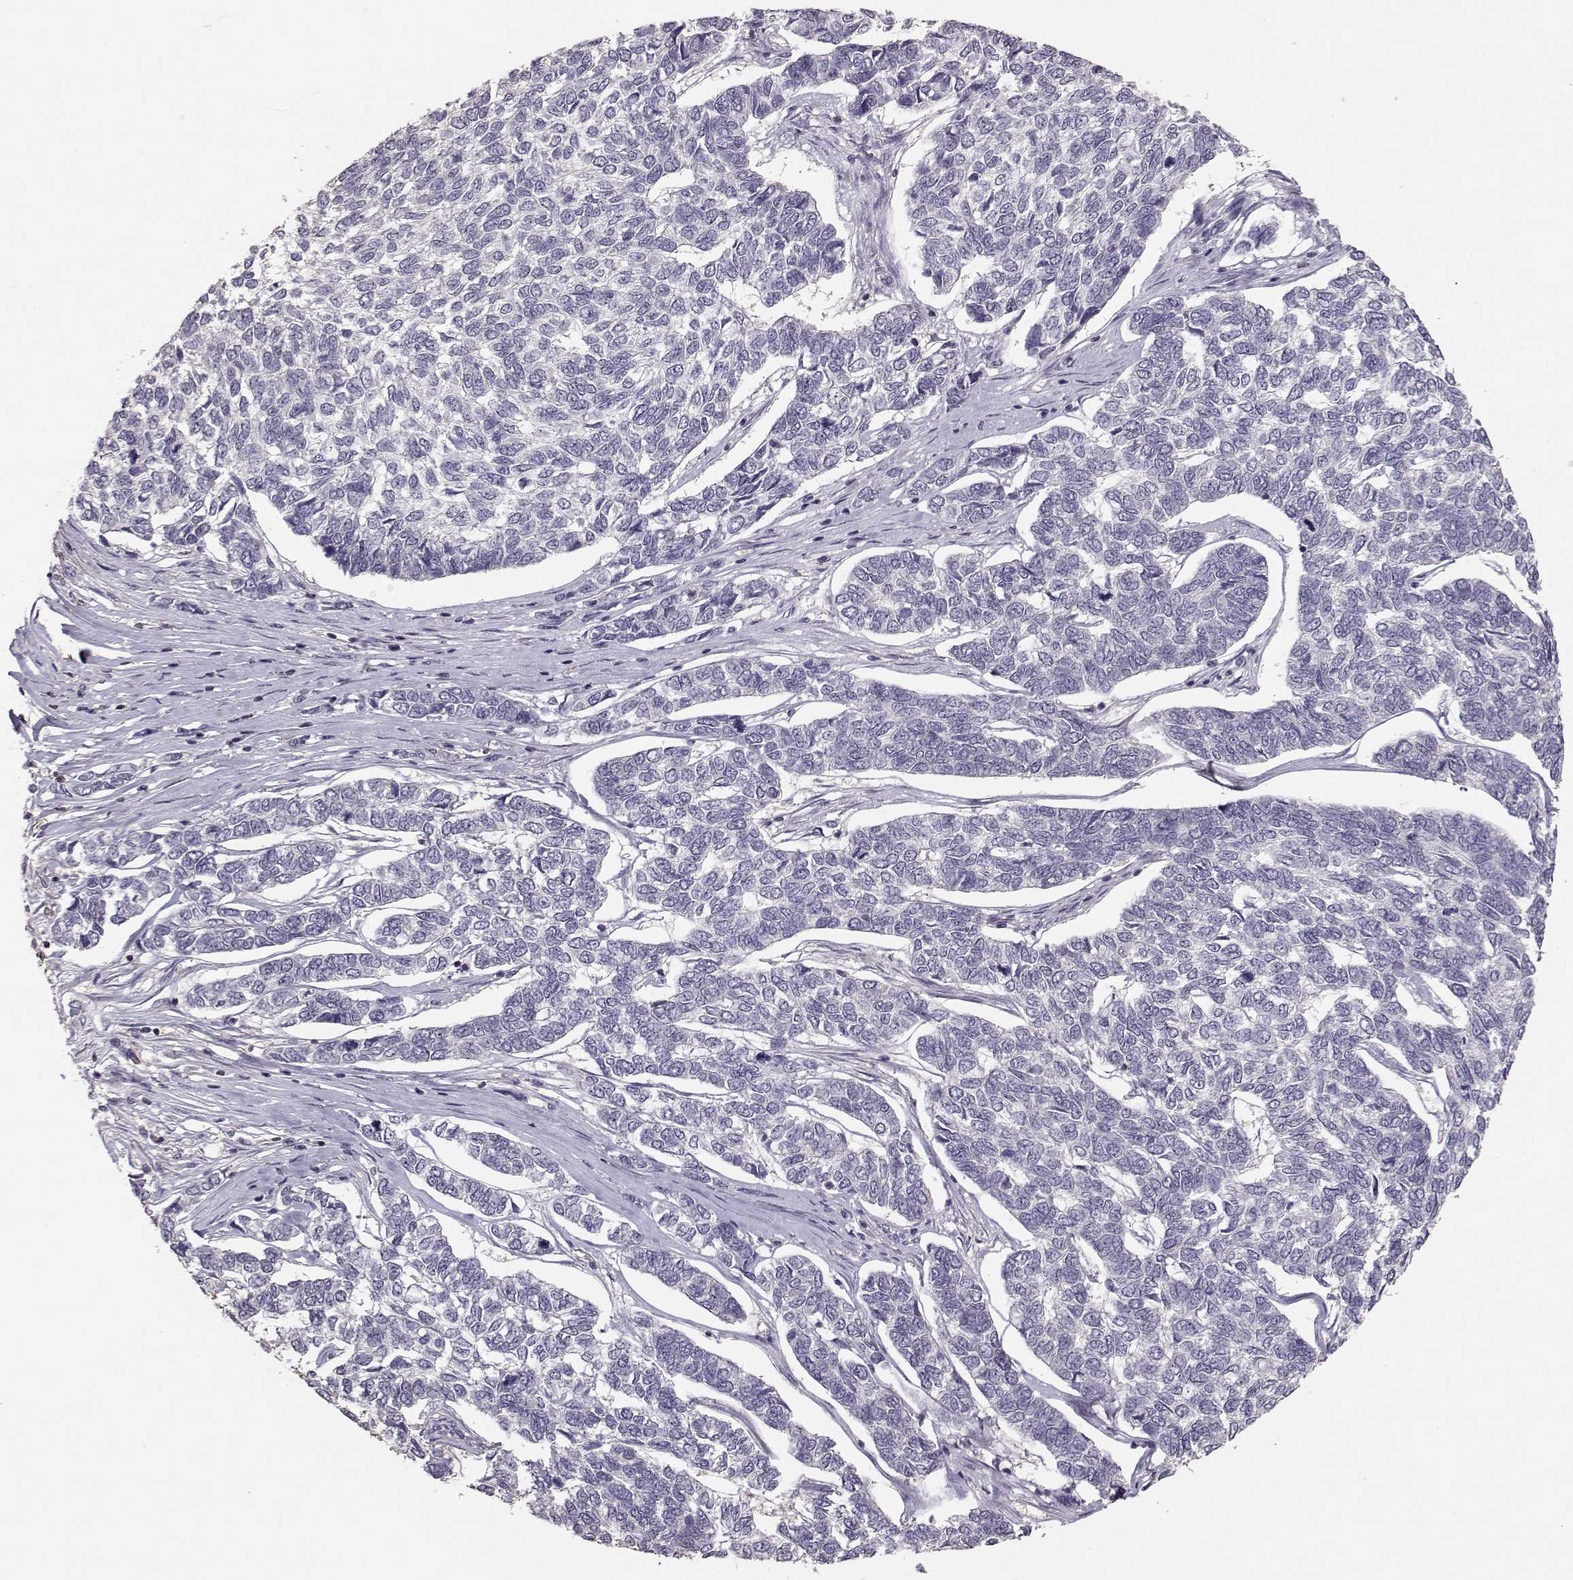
{"staining": {"intensity": "negative", "quantity": "none", "location": "none"}, "tissue": "skin cancer", "cell_type": "Tumor cells", "image_type": "cancer", "snomed": [{"axis": "morphology", "description": "Basal cell carcinoma"}, {"axis": "topography", "description": "Skin"}], "caption": "The immunohistochemistry photomicrograph has no significant staining in tumor cells of basal cell carcinoma (skin) tissue.", "gene": "UROC1", "patient": {"sex": "female", "age": 65}}